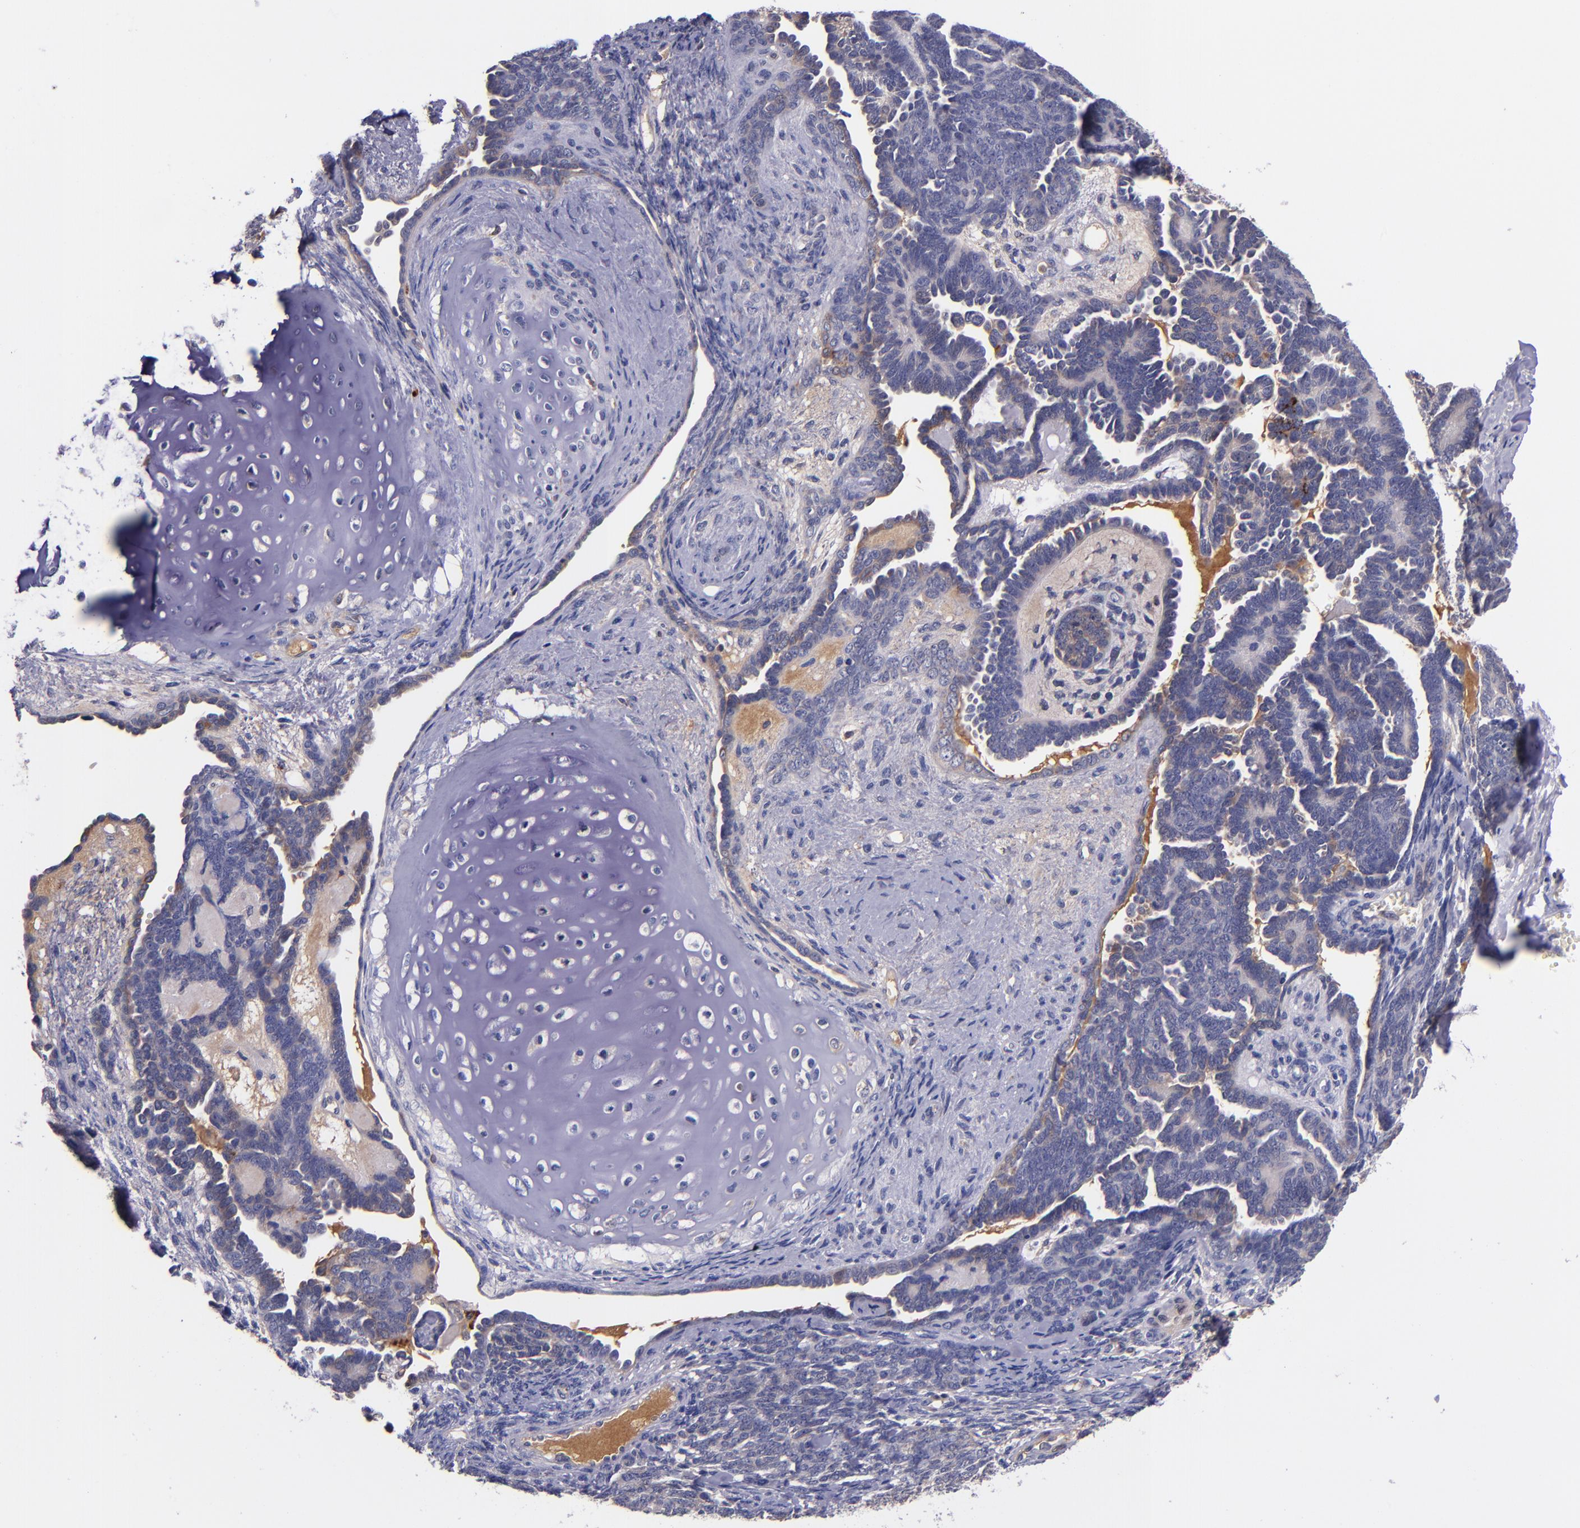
{"staining": {"intensity": "moderate", "quantity": "<25%", "location": "cytoplasmic/membranous"}, "tissue": "endometrial cancer", "cell_type": "Tumor cells", "image_type": "cancer", "snomed": [{"axis": "morphology", "description": "Neoplasm, malignant, NOS"}, {"axis": "topography", "description": "Endometrium"}], "caption": "Neoplasm (malignant) (endometrial) stained with immunohistochemistry (IHC) displays moderate cytoplasmic/membranous staining in approximately <25% of tumor cells.", "gene": "RBP4", "patient": {"sex": "female", "age": 74}}